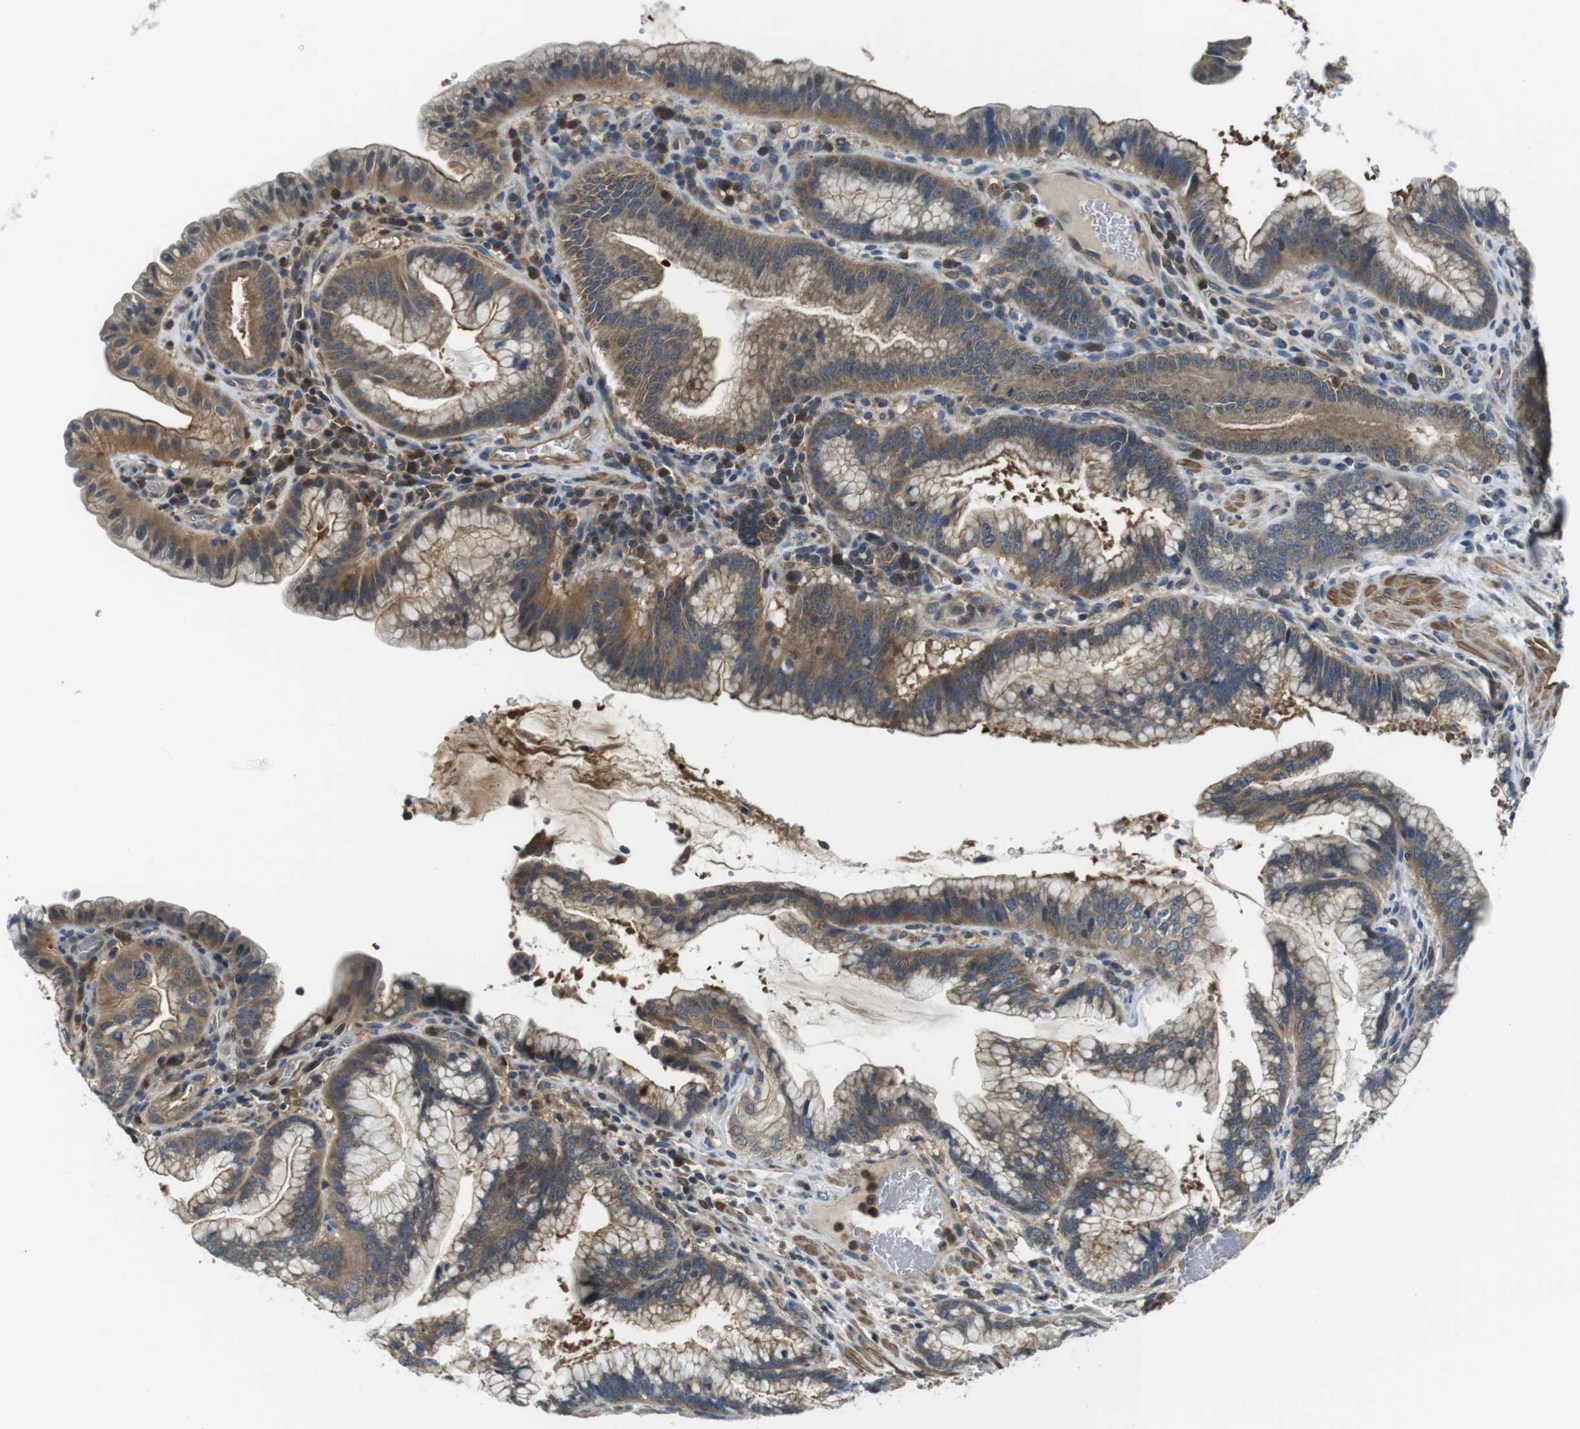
{"staining": {"intensity": "moderate", "quantity": ">75%", "location": "cytoplasmic/membranous"}, "tissue": "pancreatic cancer", "cell_type": "Tumor cells", "image_type": "cancer", "snomed": [{"axis": "morphology", "description": "Adenocarcinoma, NOS"}, {"axis": "topography", "description": "Pancreas"}], "caption": "Protein staining of pancreatic cancer (adenocarcinoma) tissue displays moderate cytoplasmic/membranous positivity in about >75% of tumor cells.", "gene": "LRRC3B", "patient": {"sex": "female", "age": 64}}